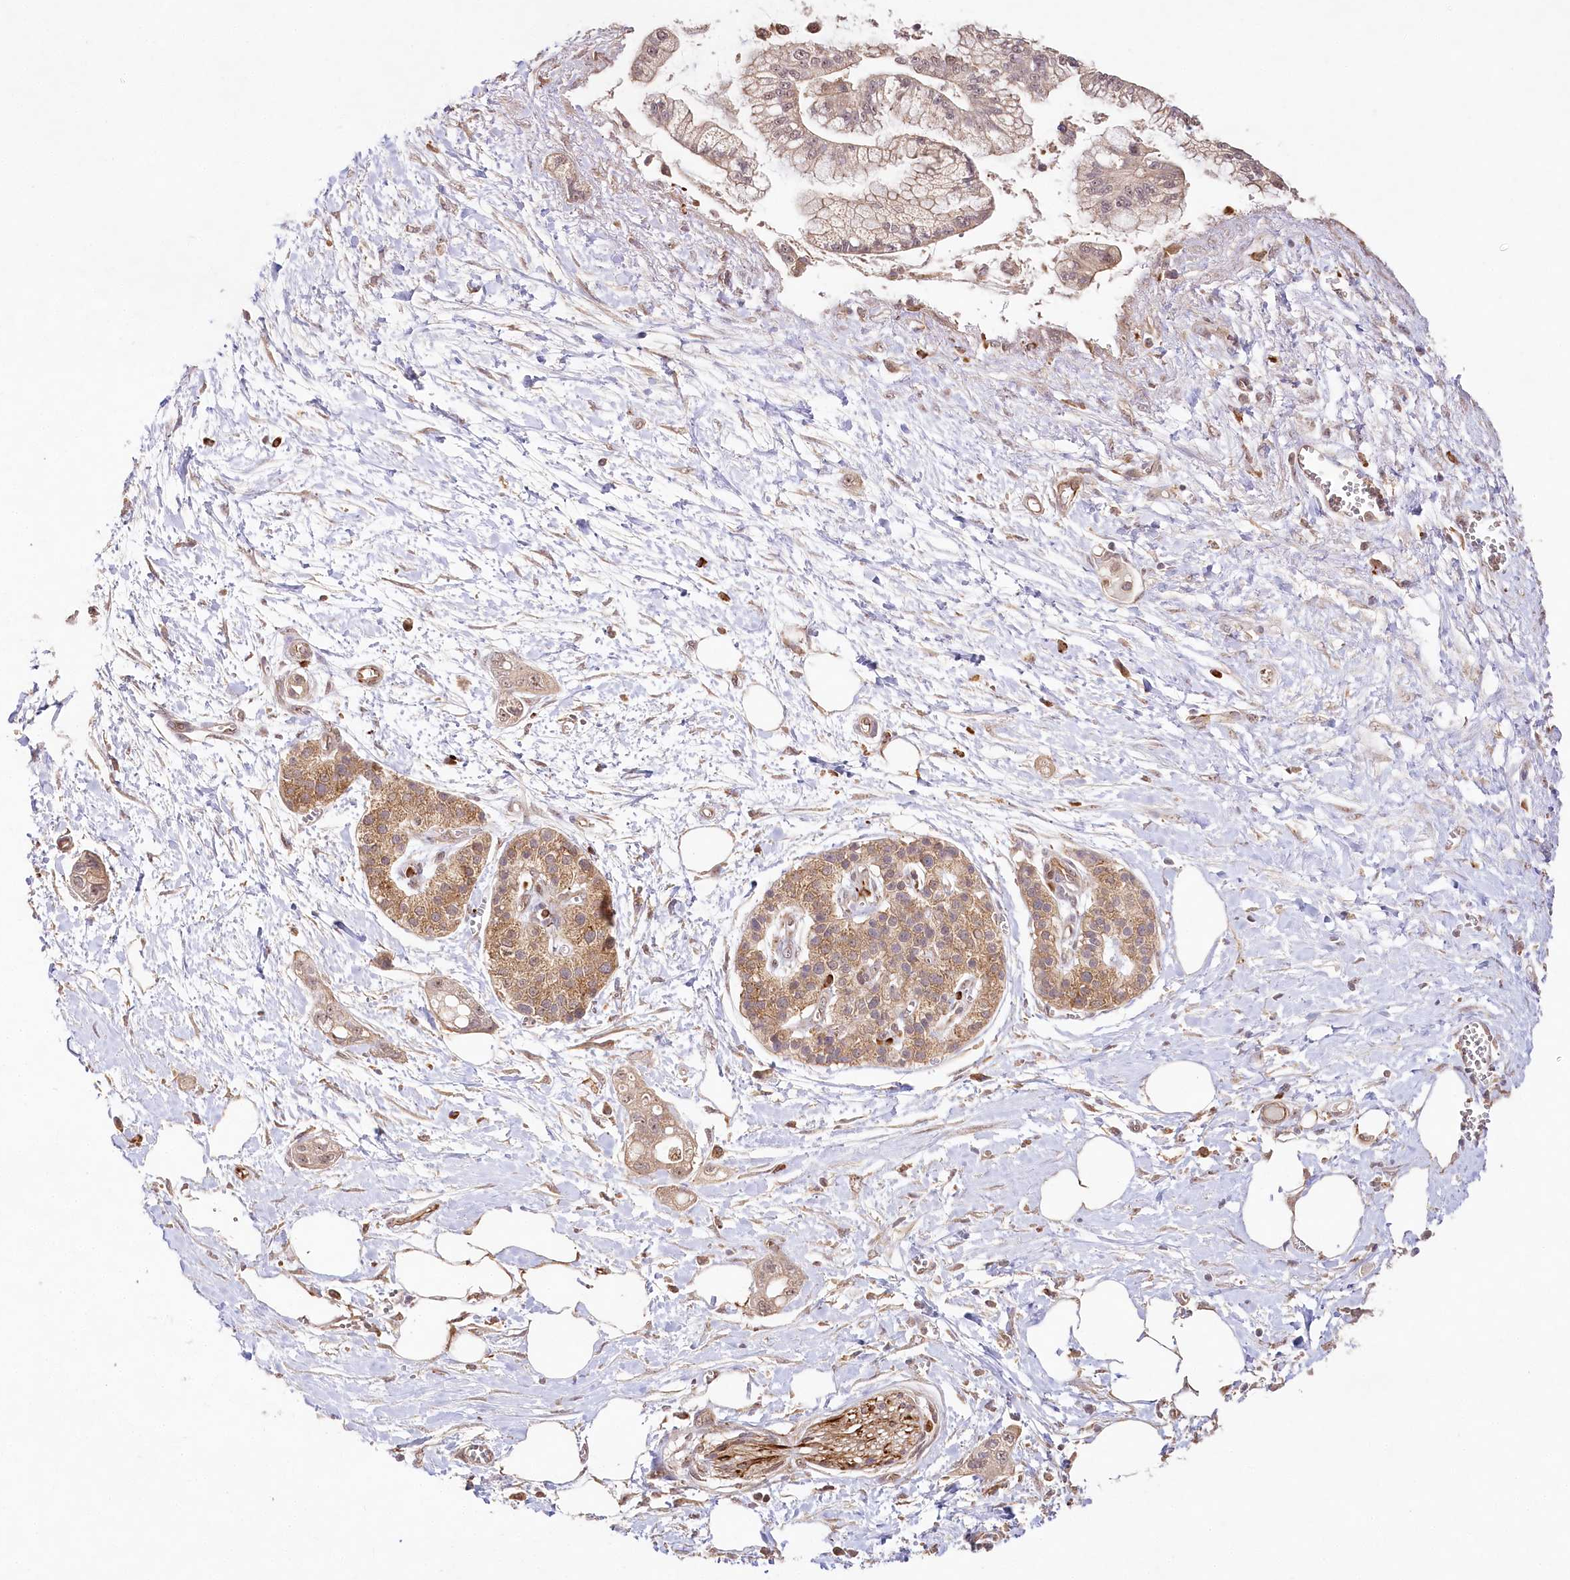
{"staining": {"intensity": "moderate", "quantity": ">75%", "location": "cytoplasmic/membranous"}, "tissue": "pancreatic cancer", "cell_type": "Tumor cells", "image_type": "cancer", "snomed": [{"axis": "morphology", "description": "Adenocarcinoma, NOS"}, {"axis": "topography", "description": "Pancreas"}], "caption": "Immunohistochemistry micrograph of pancreatic cancer stained for a protein (brown), which exhibits medium levels of moderate cytoplasmic/membranous positivity in approximately >75% of tumor cells.", "gene": "DMXL1", "patient": {"sex": "male", "age": 68}}